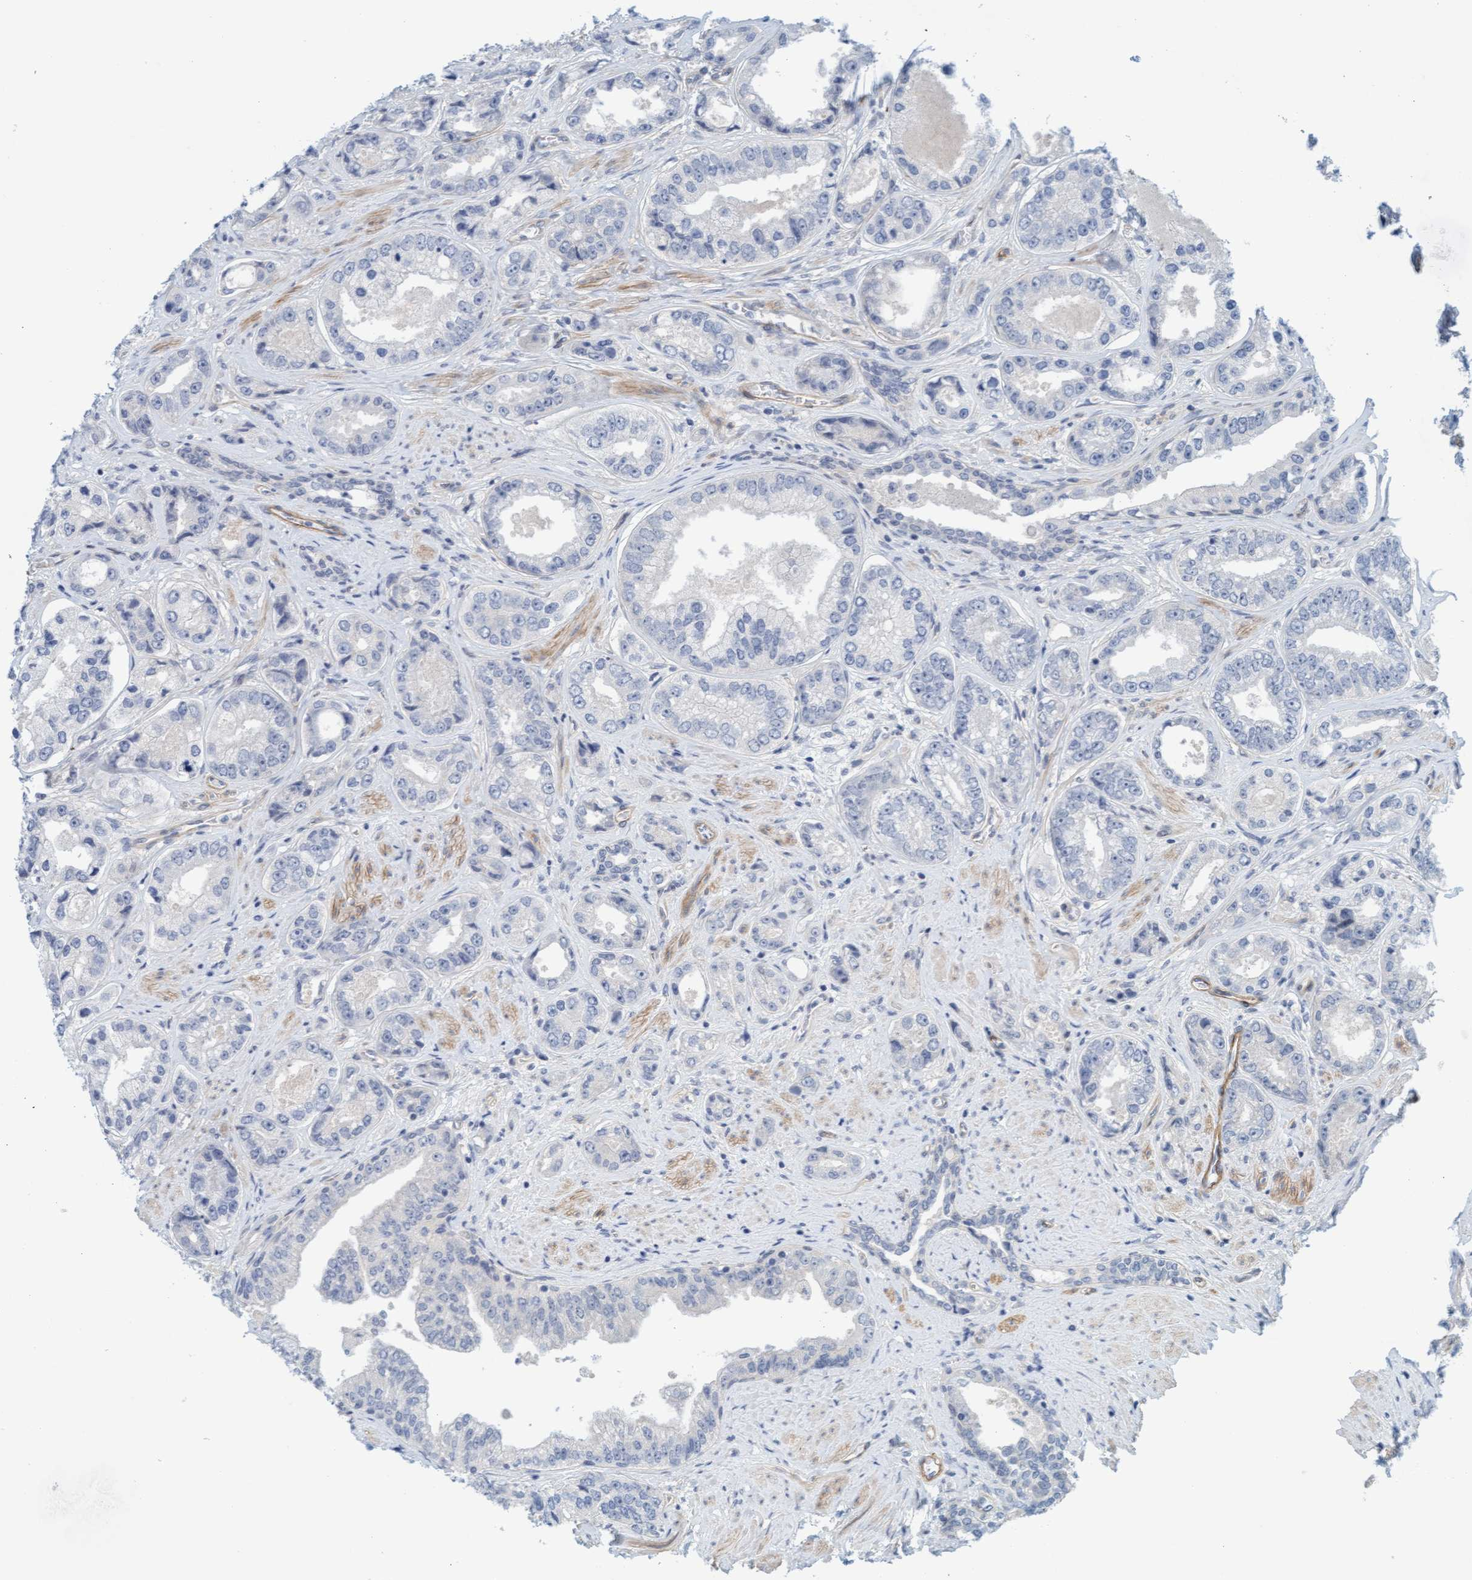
{"staining": {"intensity": "negative", "quantity": "none", "location": "none"}, "tissue": "prostate cancer", "cell_type": "Tumor cells", "image_type": "cancer", "snomed": [{"axis": "morphology", "description": "Adenocarcinoma, High grade"}, {"axis": "topography", "description": "Prostate"}], "caption": "The micrograph reveals no significant staining in tumor cells of prostate cancer.", "gene": "TSTD2", "patient": {"sex": "male", "age": 61}}